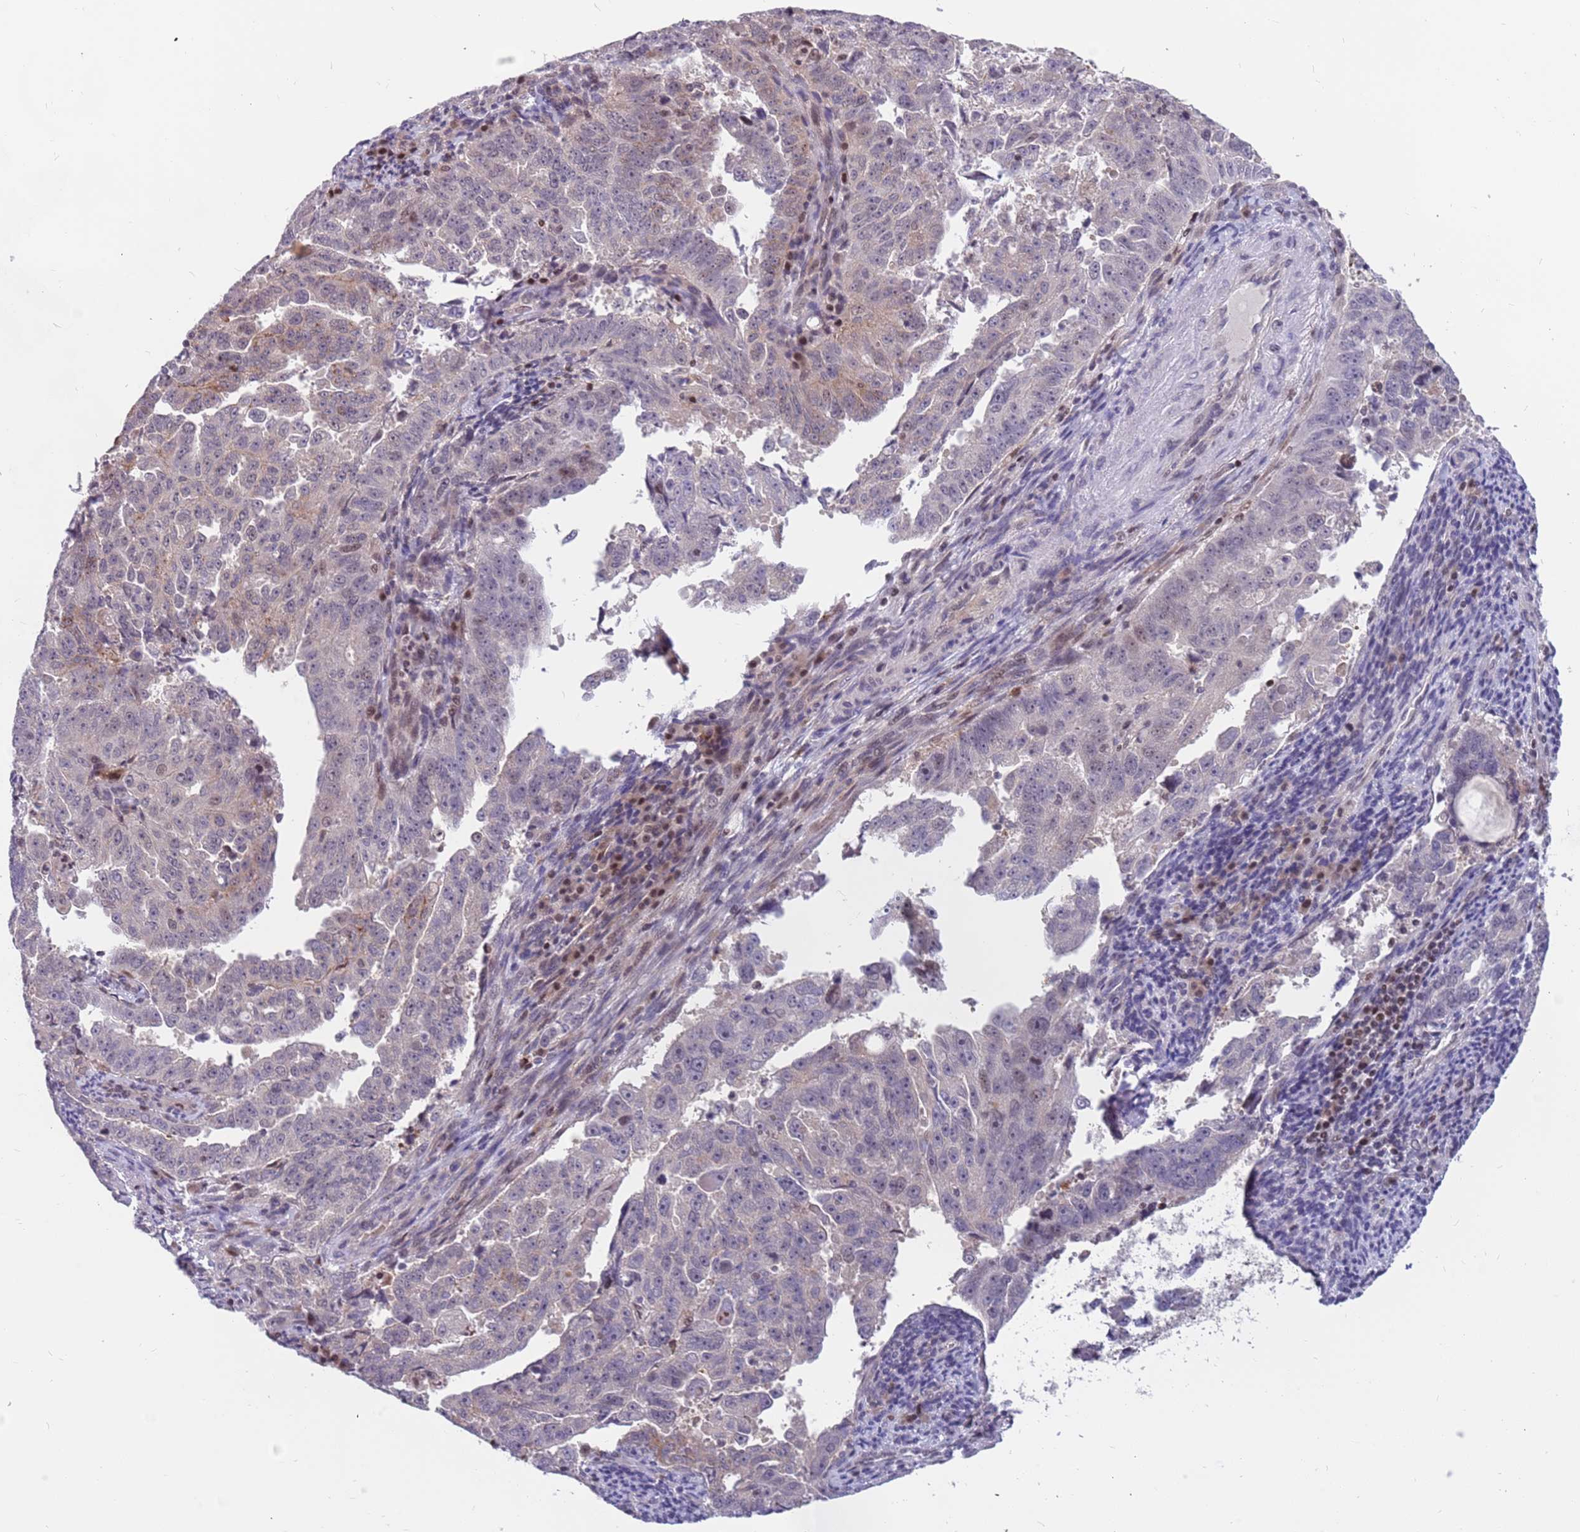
{"staining": {"intensity": "negative", "quantity": "none", "location": "none"}, "tissue": "endometrial cancer", "cell_type": "Tumor cells", "image_type": "cancer", "snomed": [{"axis": "morphology", "description": "Adenocarcinoma, NOS"}, {"axis": "topography", "description": "Endometrium"}], "caption": "The immunohistochemistry micrograph has no significant positivity in tumor cells of adenocarcinoma (endometrial) tissue. (DAB (3,3'-diaminobenzidine) immunohistochemistry (IHC), high magnification).", "gene": "ARHGEF5", "patient": {"sex": "female", "age": 65}}